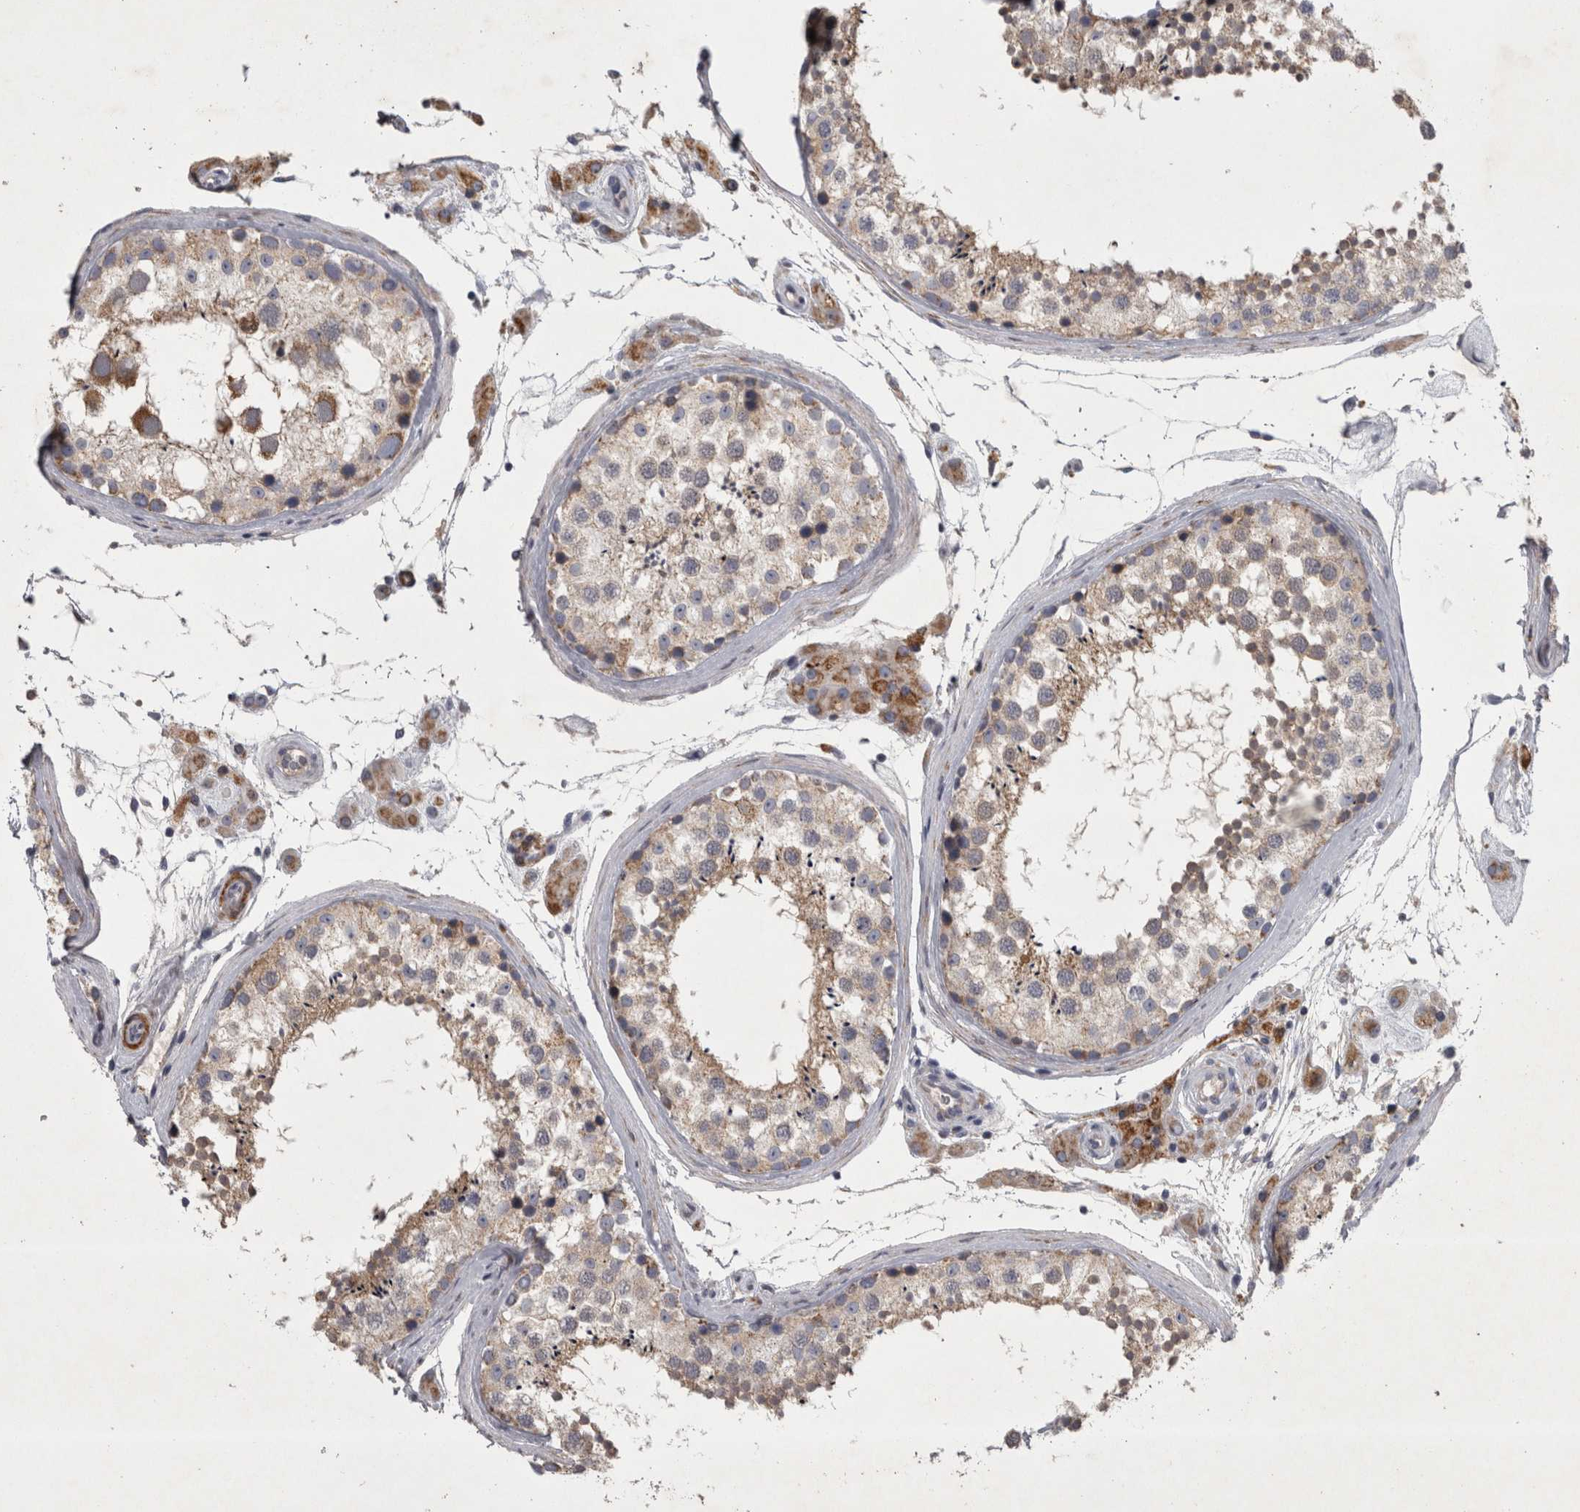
{"staining": {"intensity": "weak", "quantity": "<25%", "location": "cytoplasmic/membranous"}, "tissue": "testis", "cell_type": "Cells in seminiferous ducts", "image_type": "normal", "snomed": [{"axis": "morphology", "description": "Normal tissue, NOS"}, {"axis": "topography", "description": "Testis"}], "caption": "High magnification brightfield microscopy of unremarkable testis stained with DAB (3,3'-diaminobenzidine) (brown) and counterstained with hematoxylin (blue): cells in seminiferous ducts show no significant positivity.", "gene": "DBT", "patient": {"sex": "male", "age": 46}}